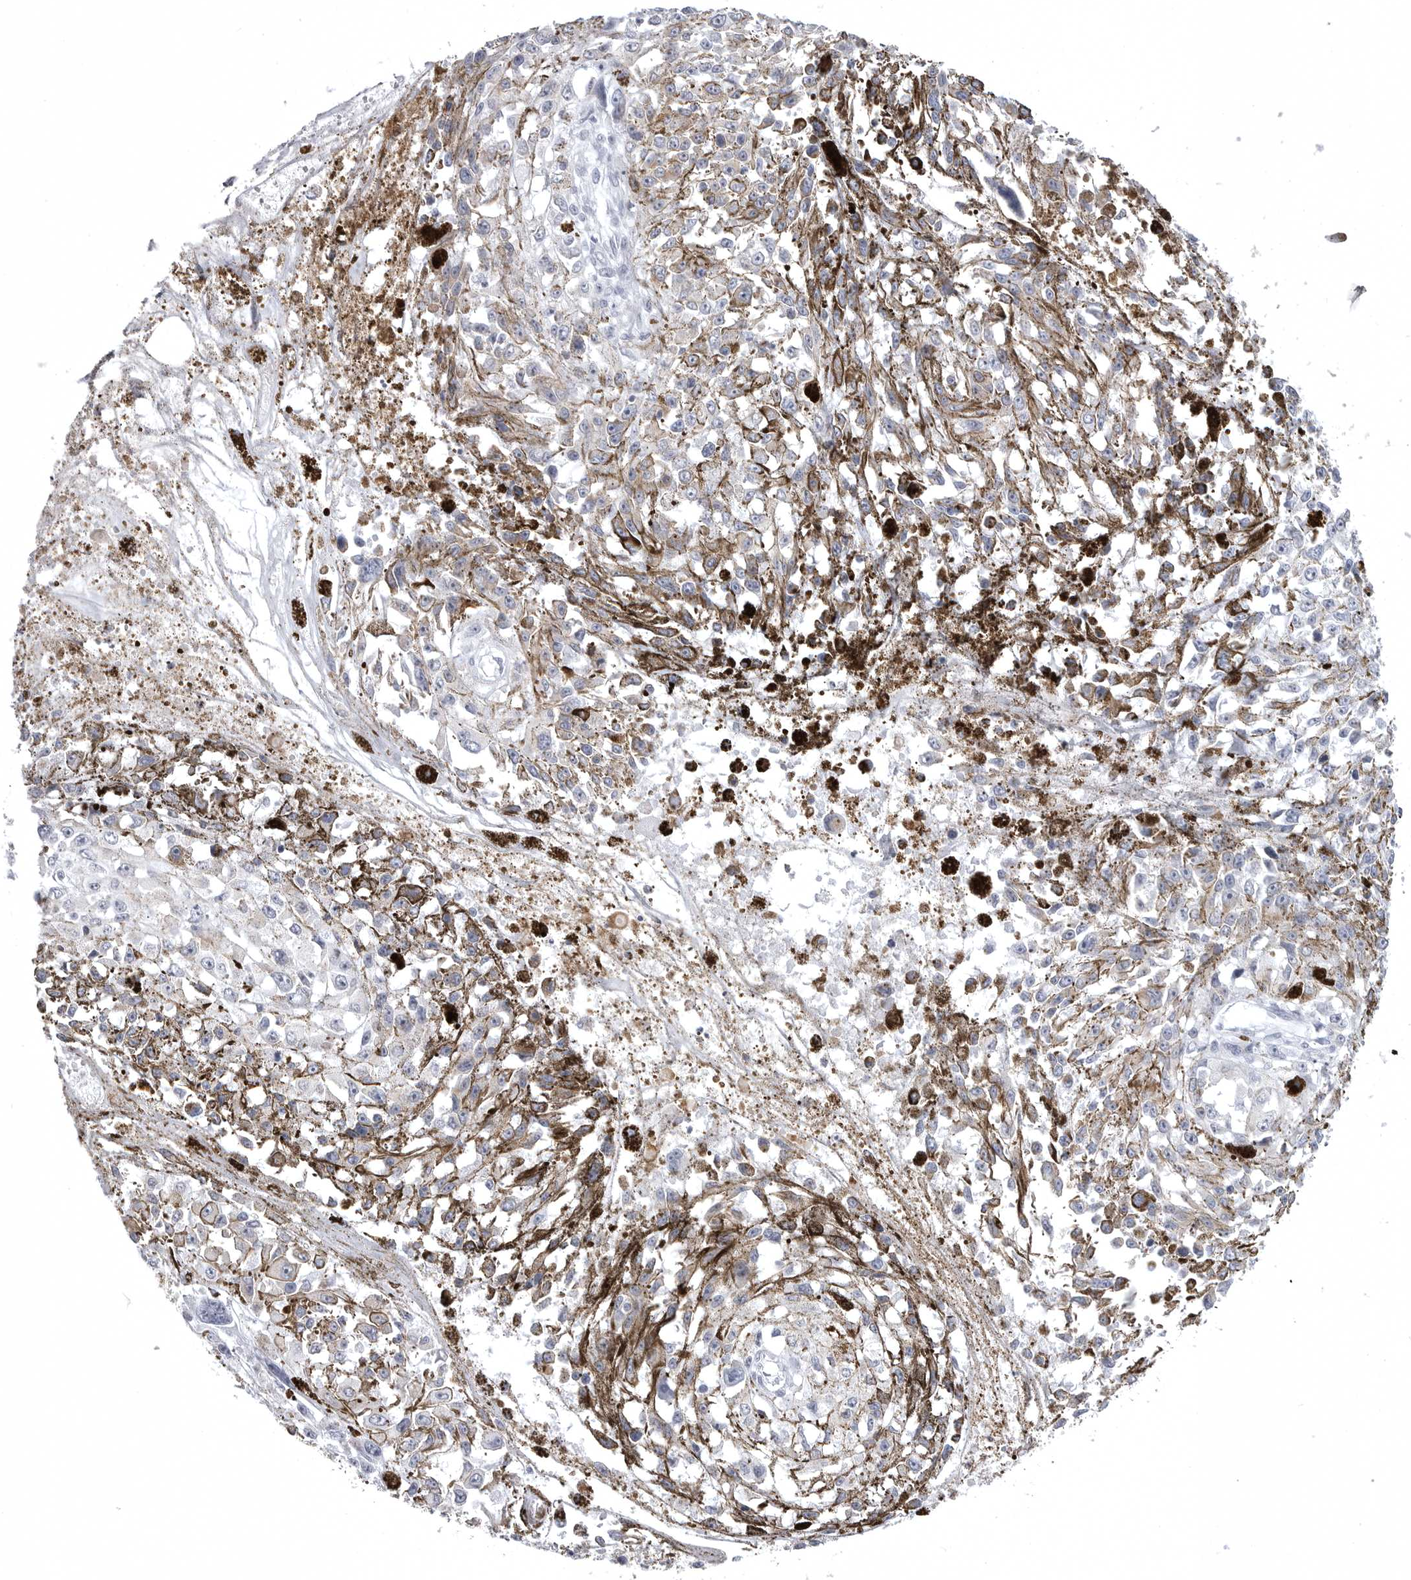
{"staining": {"intensity": "negative", "quantity": "none", "location": "none"}, "tissue": "melanoma", "cell_type": "Tumor cells", "image_type": "cancer", "snomed": [{"axis": "morphology", "description": "Malignant melanoma, Metastatic site"}, {"axis": "topography", "description": "Lymph node"}], "caption": "IHC micrograph of neoplastic tissue: human melanoma stained with DAB (3,3'-diaminobenzidine) demonstrates no significant protein positivity in tumor cells. (Stains: DAB (3,3'-diaminobenzidine) immunohistochemistry (IHC) with hematoxylin counter stain, Microscopy: brightfield microscopy at high magnification).", "gene": "TUFM", "patient": {"sex": "male", "age": 59}}